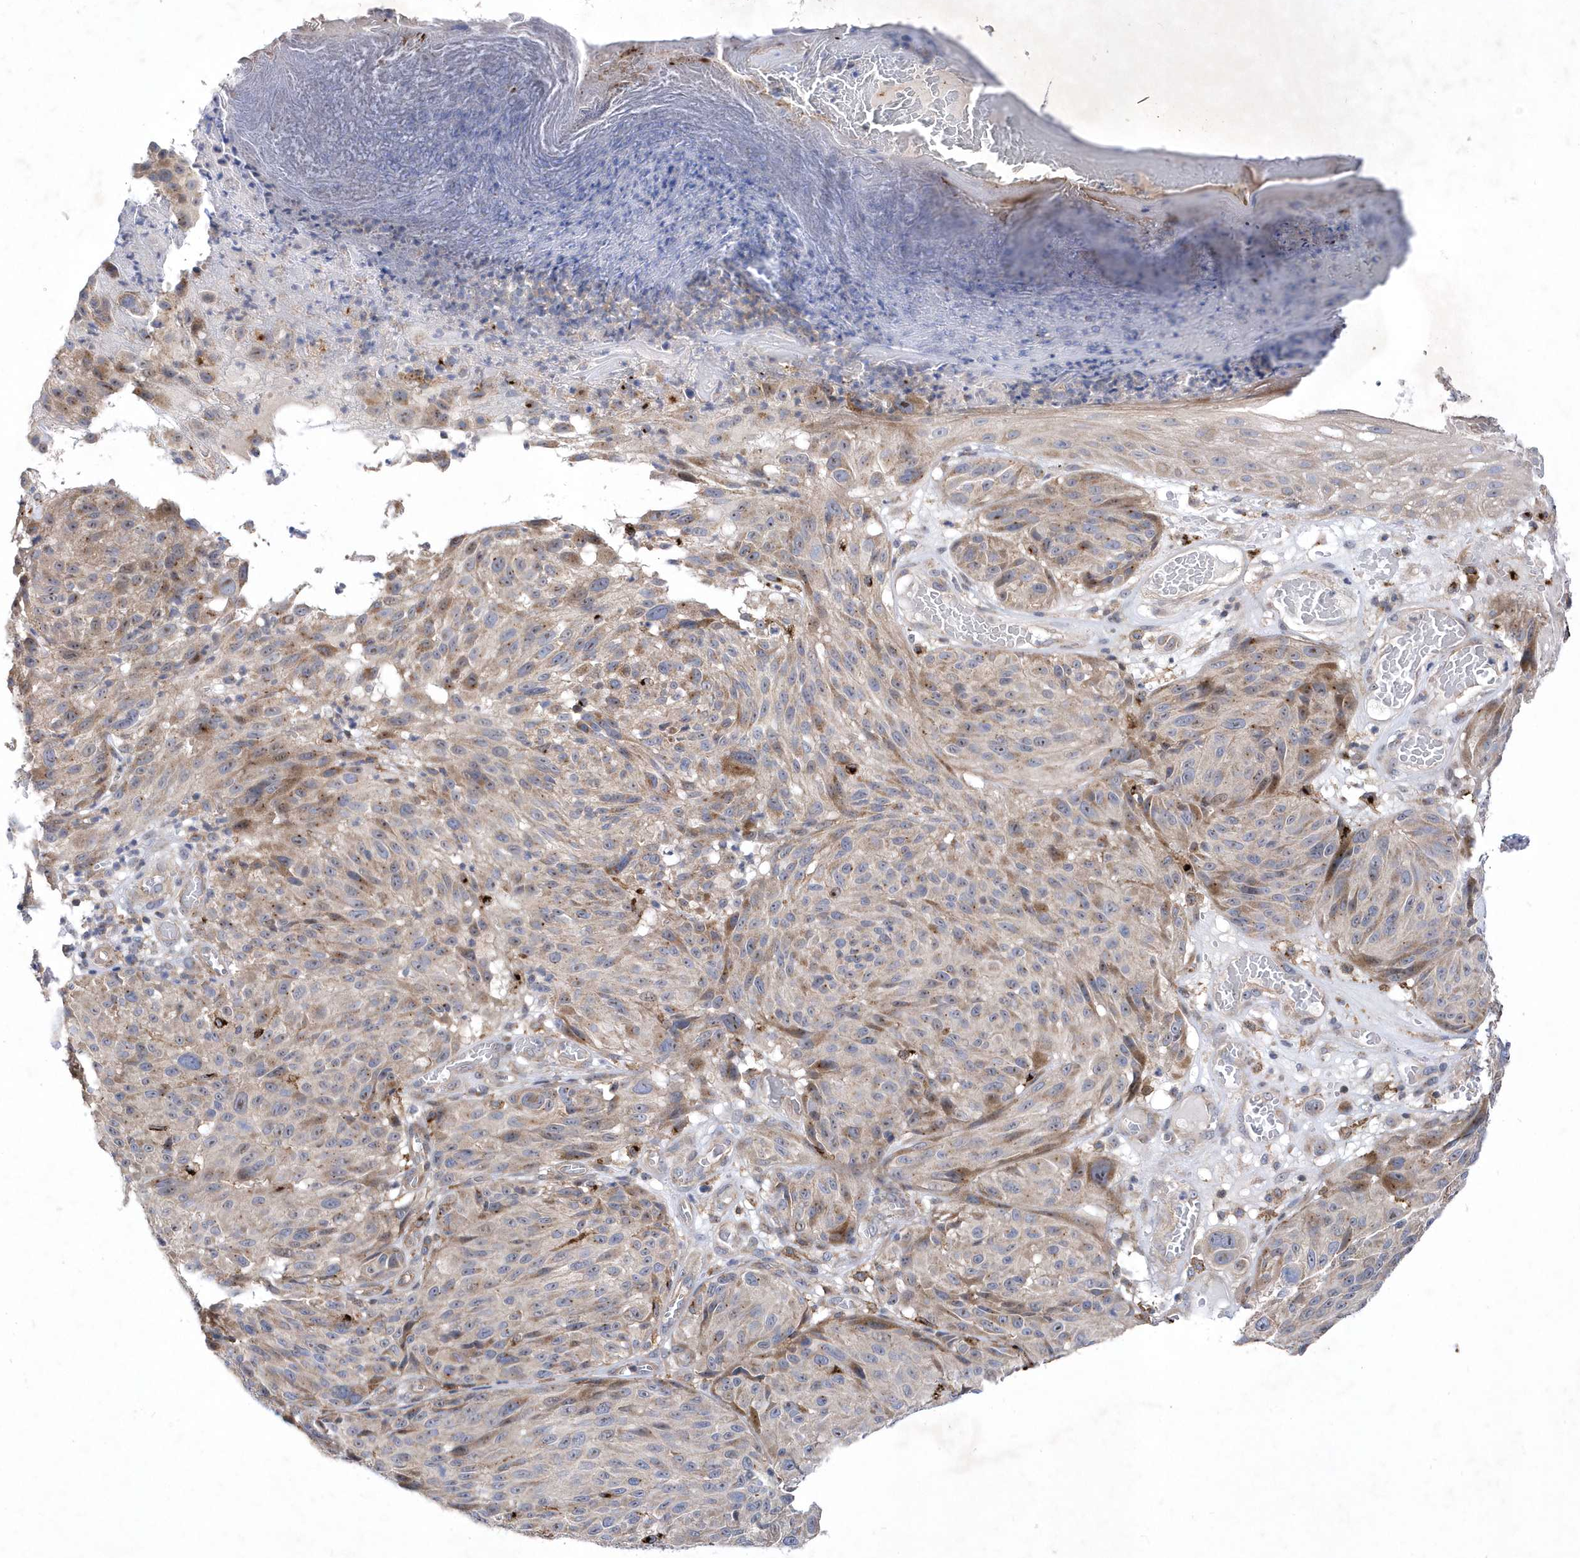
{"staining": {"intensity": "negative", "quantity": "none", "location": "none"}, "tissue": "melanoma", "cell_type": "Tumor cells", "image_type": "cancer", "snomed": [{"axis": "morphology", "description": "Malignant melanoma, NOS"}, {"axis": "topography", "description": "Skin"}], "caption": "Micrograph shows no significant protein staining in tumor cells of melanoma.", "gene": "LONRF2", "patient": {"sex": "male", "age": 83}}